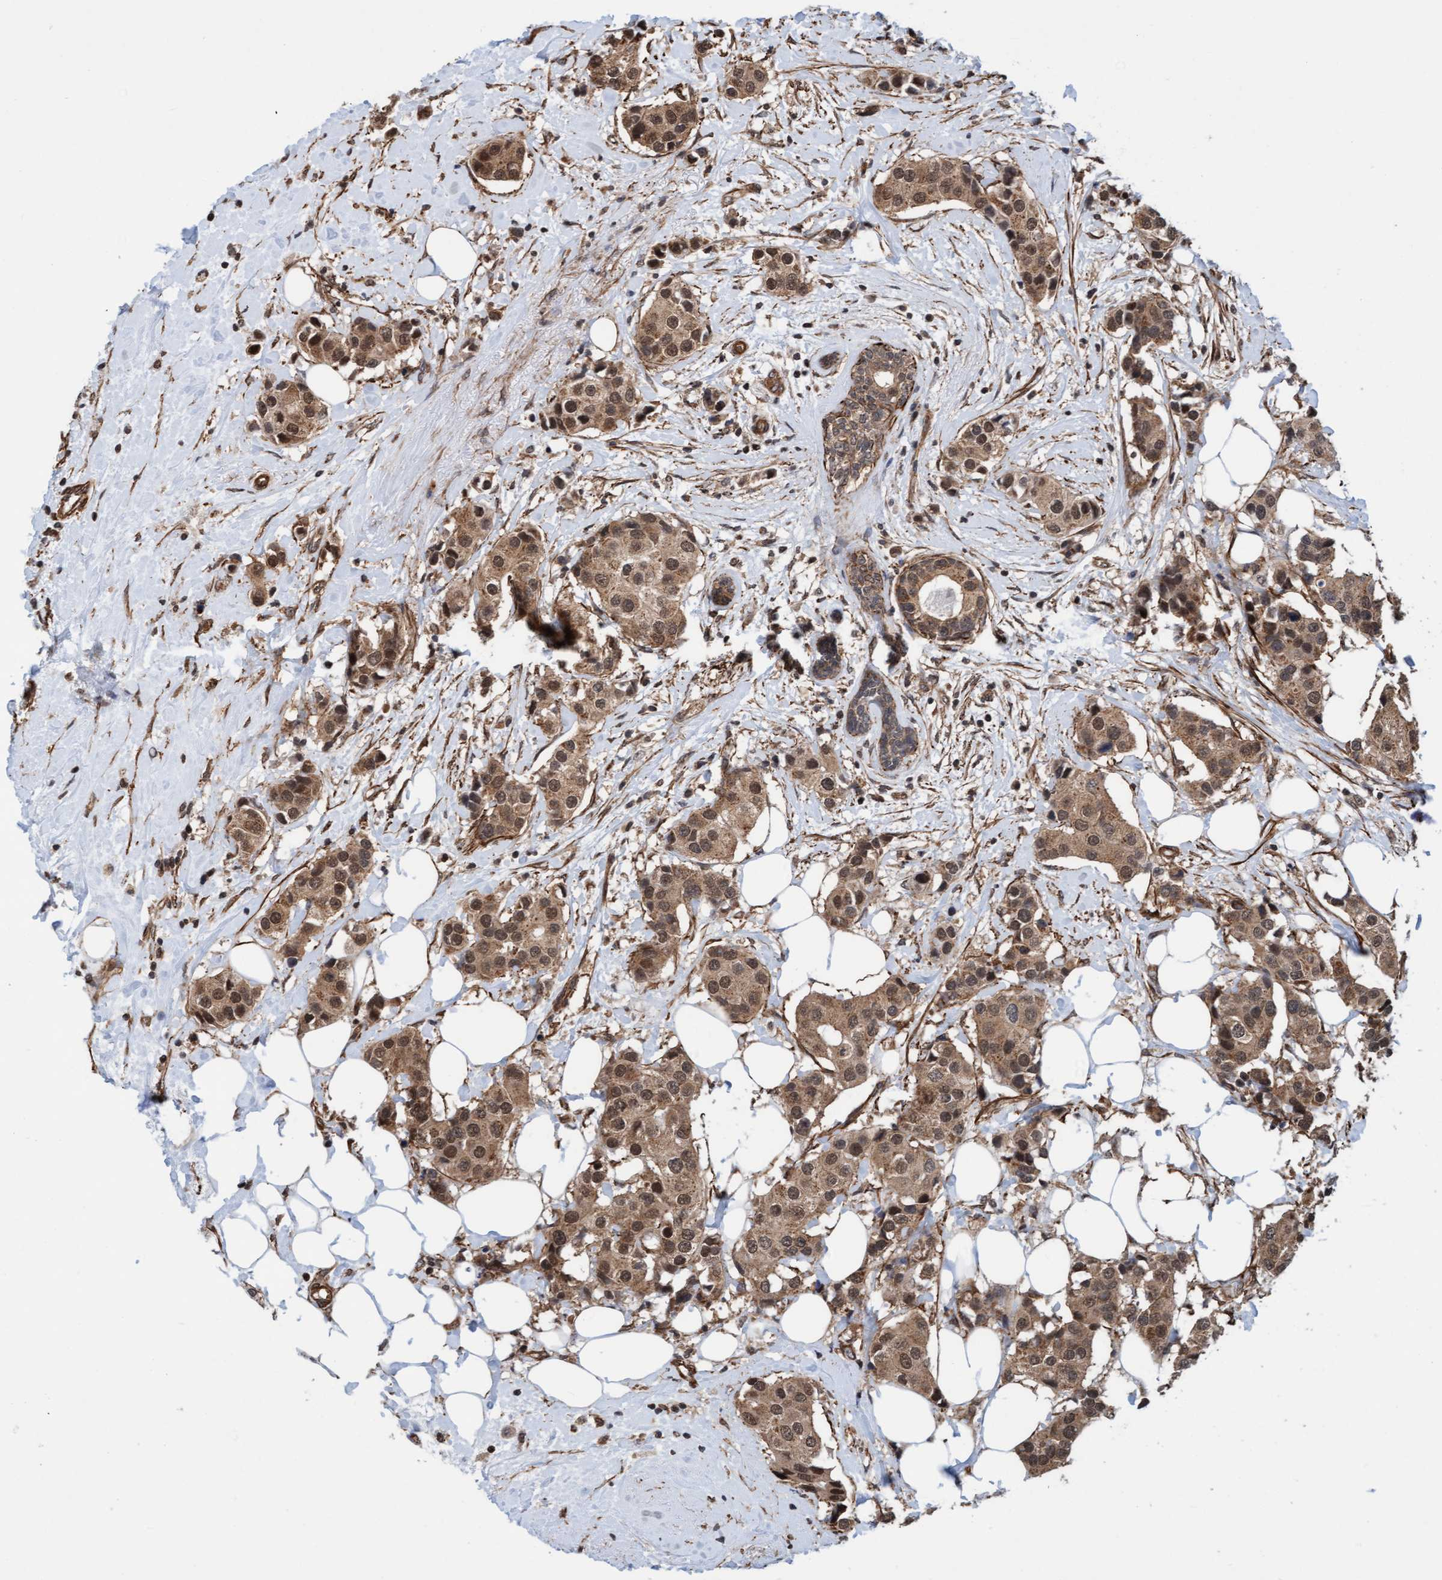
{"staining": {"intensity": "moderate", "quantity": ">75%", "location": "cytoplasmic/membranous,nuclear"}, "tissue": "breast cancer", "cell_type": "Tumor cells", "image_type": "cancer", "snomed": [{"axis": "morphology", "description": "Normal tissue, NOS"}, {"axis": "morphology", "description": "Duct carcinoma"}, {"axis": "topography", "description": "Breast"}], "caption": "This is a histology image of immunohistochemistry (IHC) staining of intraductal carcinoma (breast), which shows moderate expression in the cytoplasmic/membranous and nuclear of tumor cells.", "gene": "STXBP4", "patient": {"sex": "female", "age": 39}}